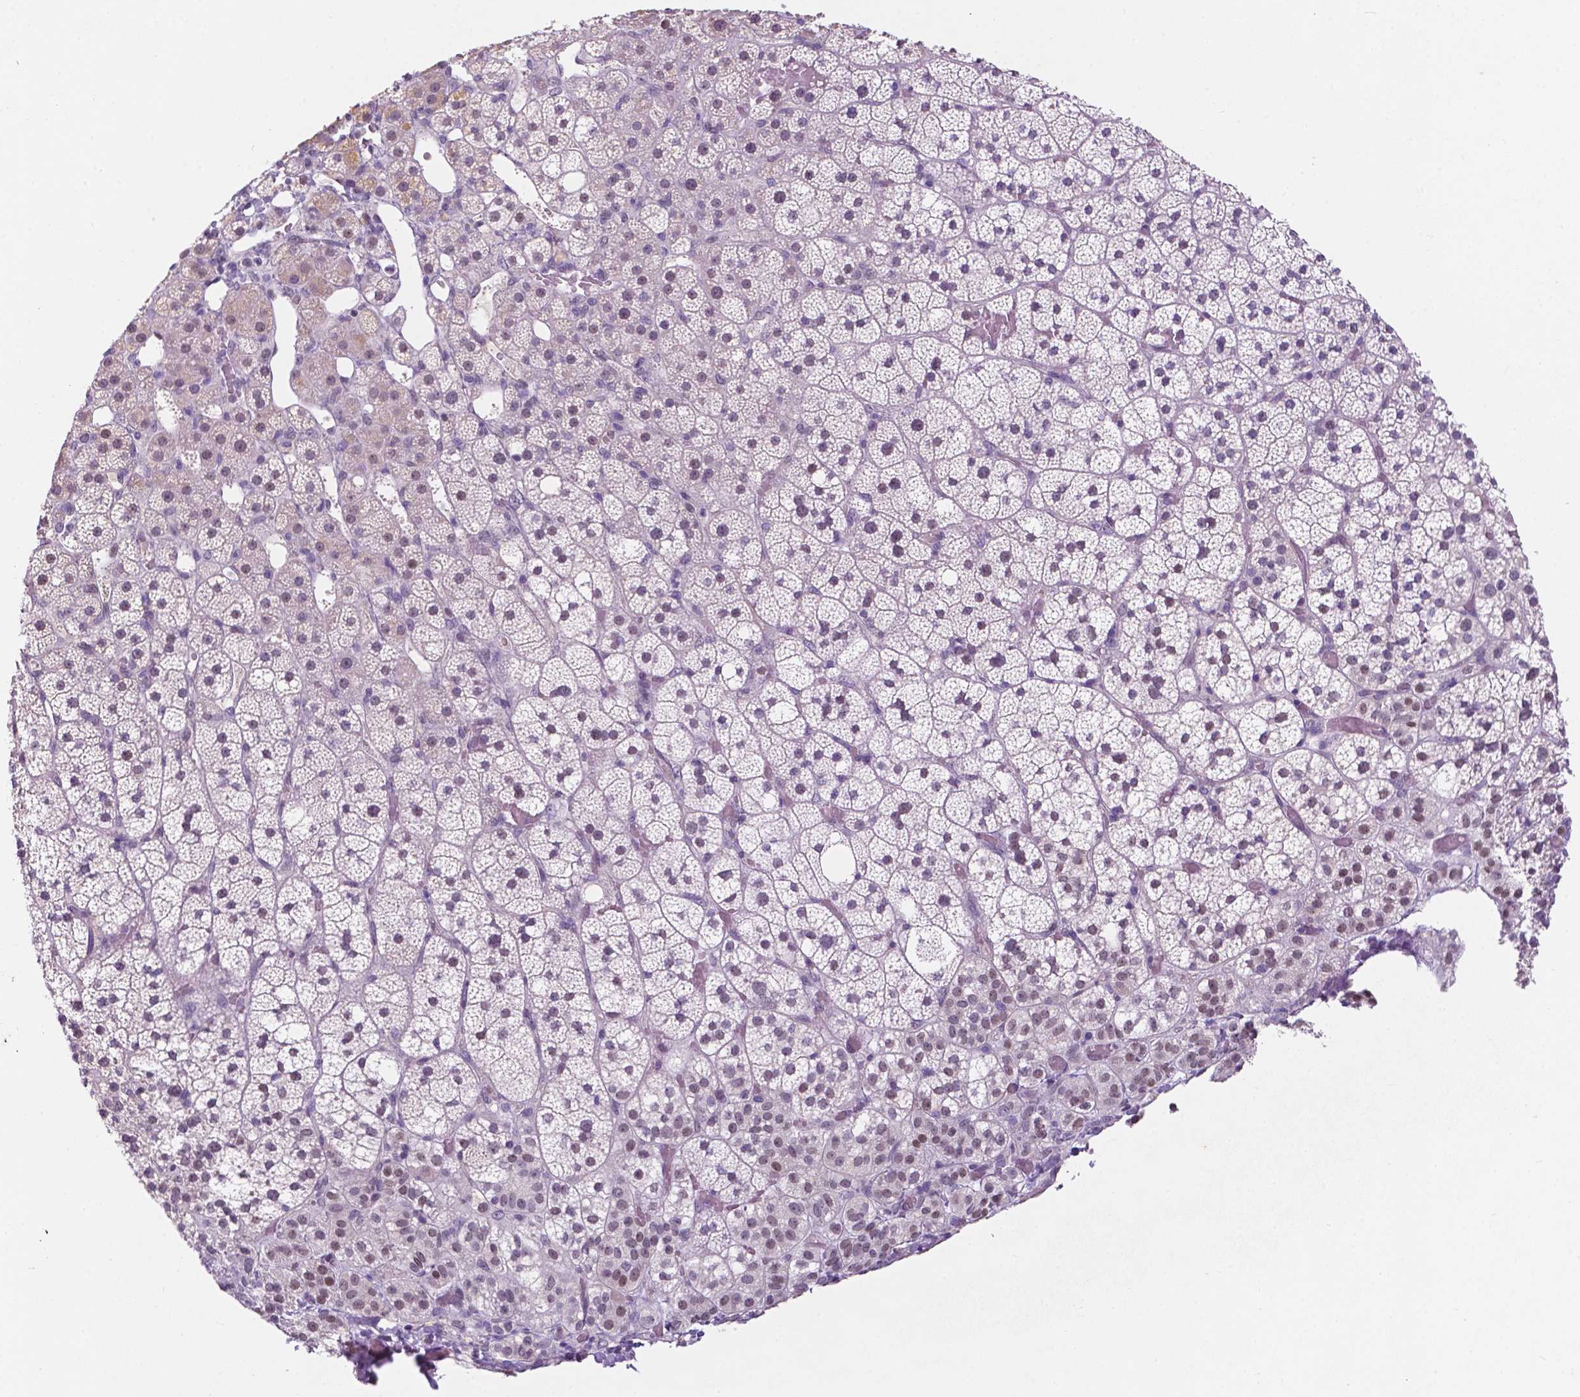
{"staining": {"intensity": "negative", "quantity": "none", "location": "none"}, "tissue": "adrenal gland", "cell_type": "Glandular cells", "image_type": "normal", "snomed": [{"axis": "morphology", "description": "Normal tissue, NOS"}, {"axis": "topography", "description": "Adrenal gland"}], "caption": "Immunohistochemical staining of normal human adrenal gland displays no significant expression in glandular cells.", "gene": "FAM50B", "patient": {"sex": "male", "age": 53}}